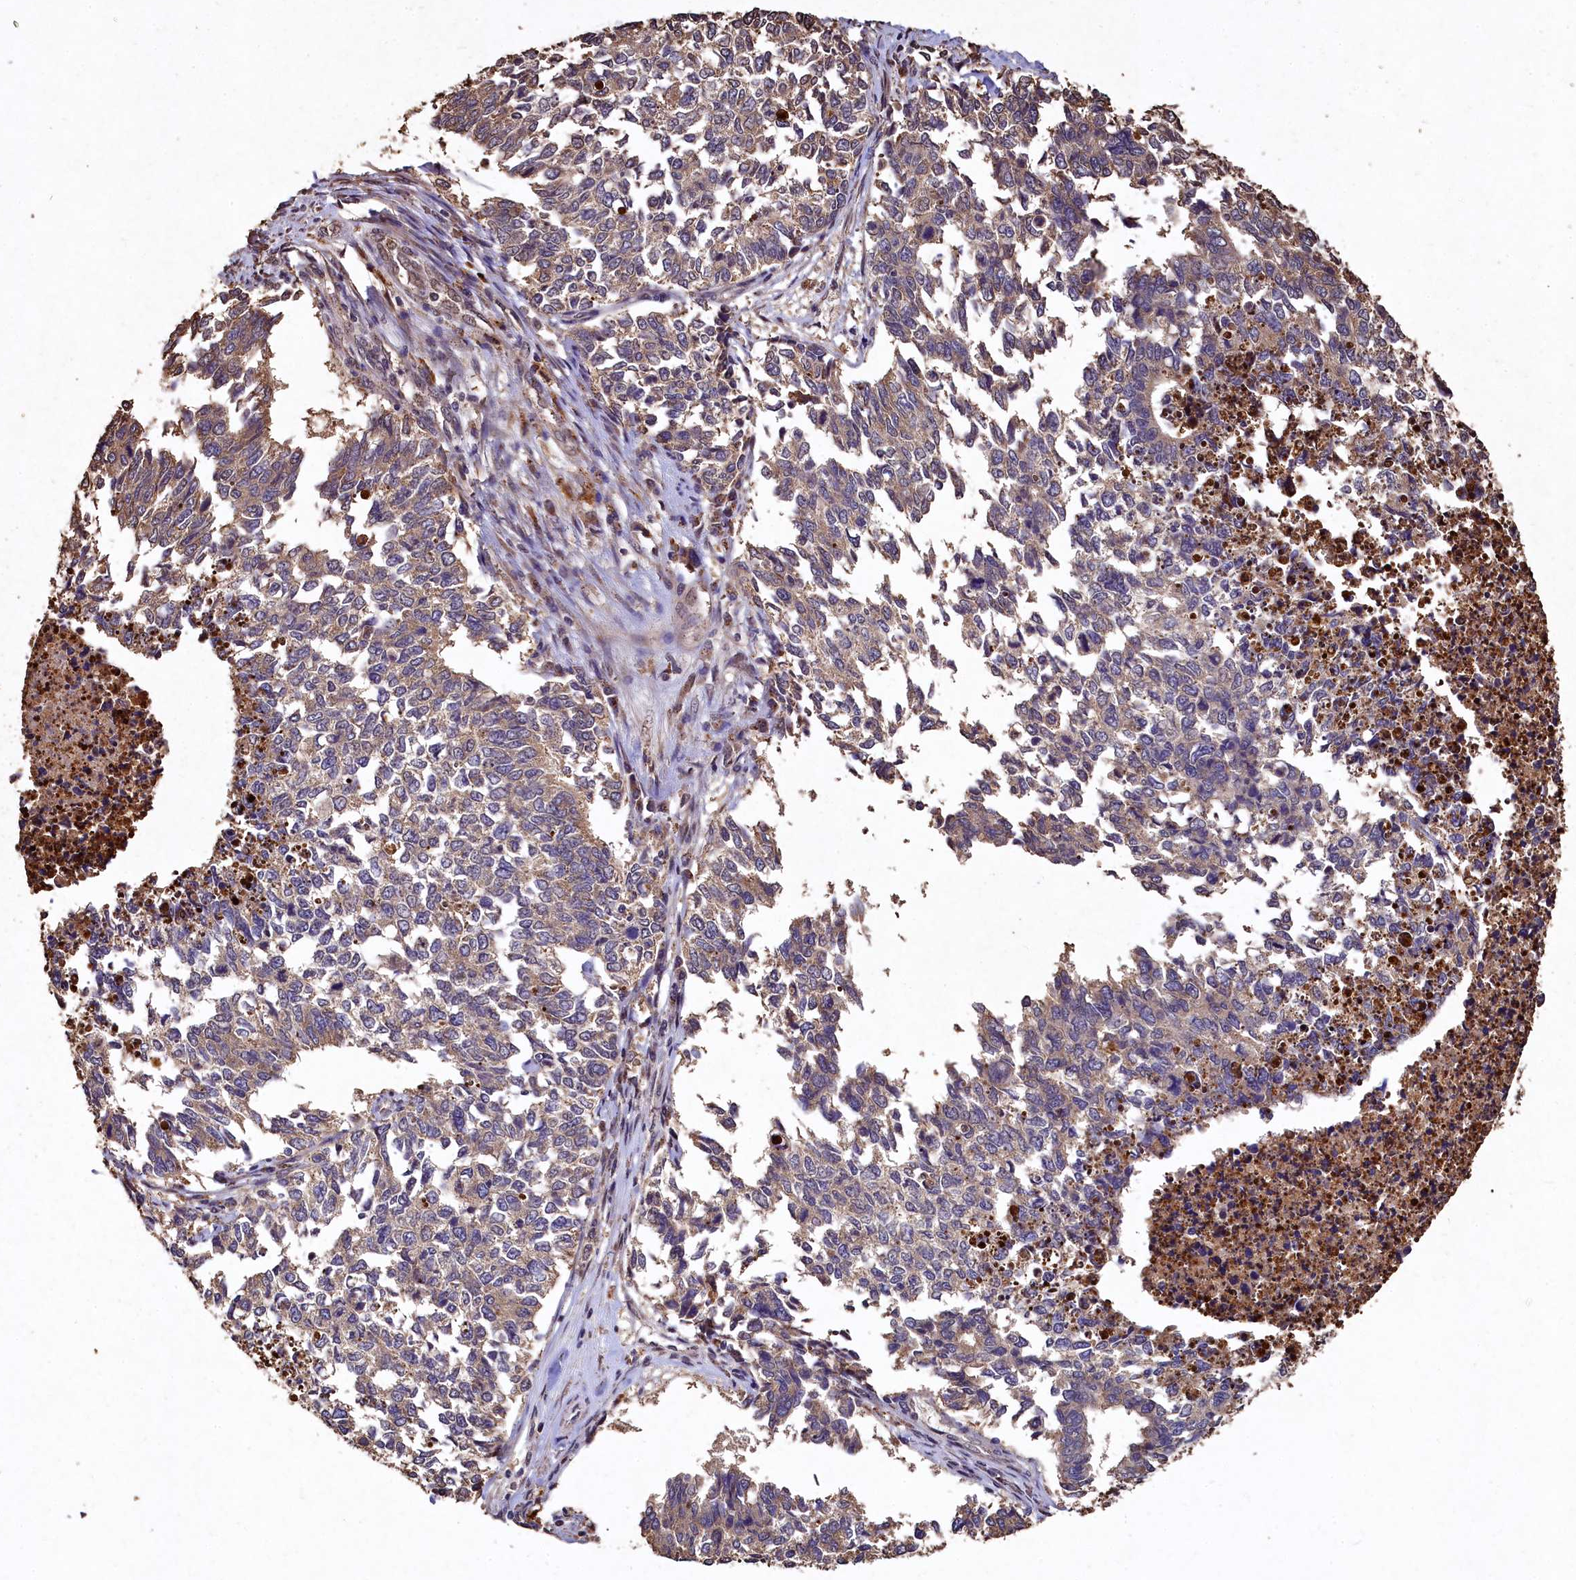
{"staining": {"intensity": "weak", "quantity": ">75%", "location": "cytoplasmic/membranous"}, "tissue": "cervical cancer", "cell_type": "Tumor cells", "image_type": "cancer", "snomed": [{"axis": "morphology", "description": "Squamous cell carcinoma, NOS"}, {"axis": "topography", "description": "Cervix"}], "caption": "Cervical squamous cell carcinoma stained for a protein (brown) shows weak cytoplasmic/membranous positive expression in approximately >75% of tumor cells.", "gene": "LSM4", "patient": {"sex": "female", "age": 63}}